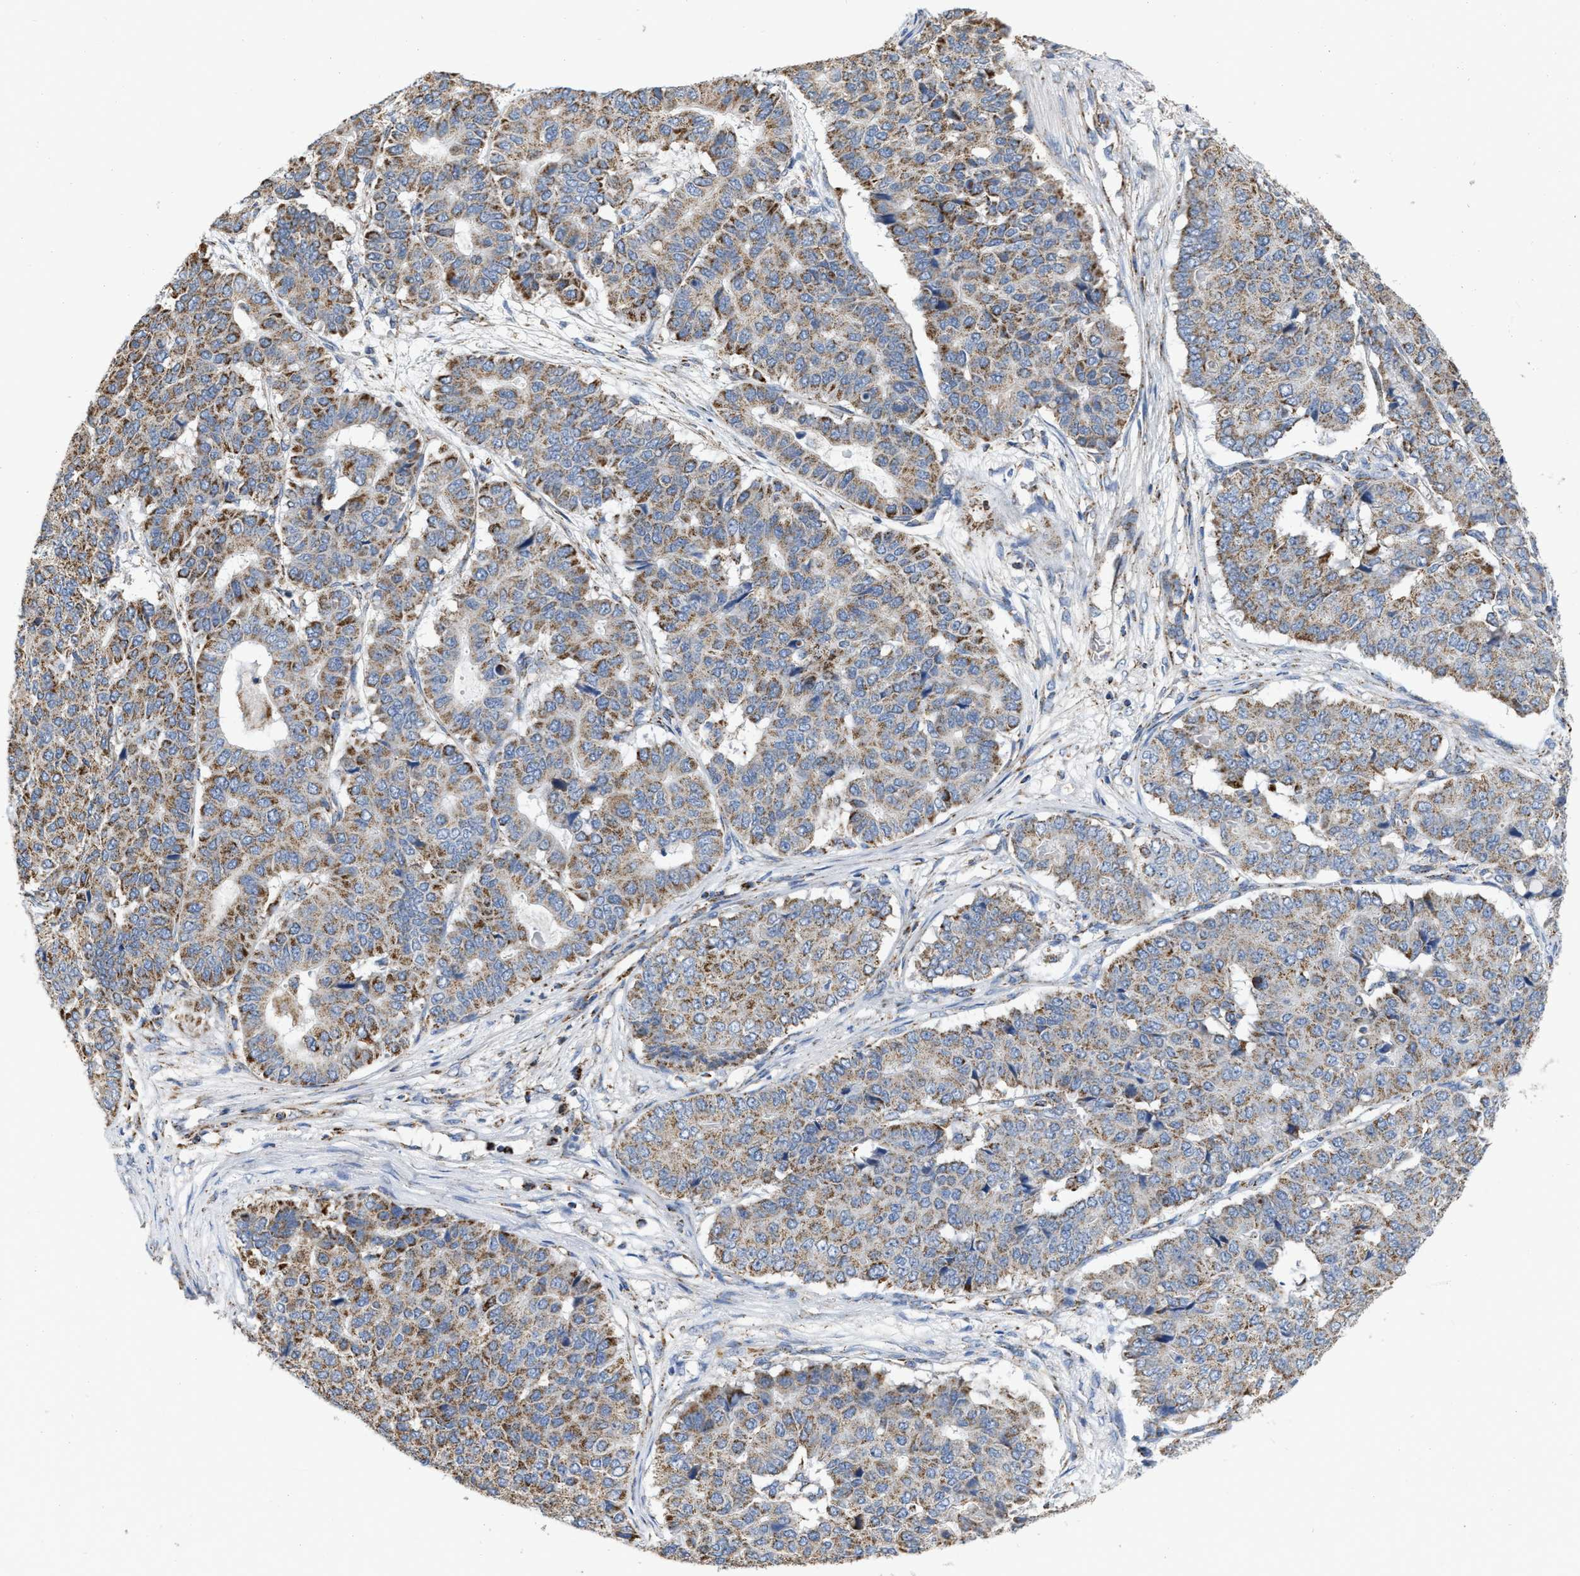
{"staining": {"intensity": "moderate", "quantity": ">75%", "location": "cytoplasmic/membranous"}, "tissue": "pancreatic cancer", "cell_type": "Tumor cells", "image_type": "cancer", "snomed": [{"axis": "morphology", "description": "Adenocarcinoma, NOS"}, {"axis": "topography", "description": "Pancreas"}], "caption": "Protein staining of pancreatic cancer (adenocarcinoma) tissue demonstrates moderate cytoplasmic/membranous staining in about >75% of tumor cells.", "gene": "CBLB", "patient": {"sex": "male", "age": 50}}